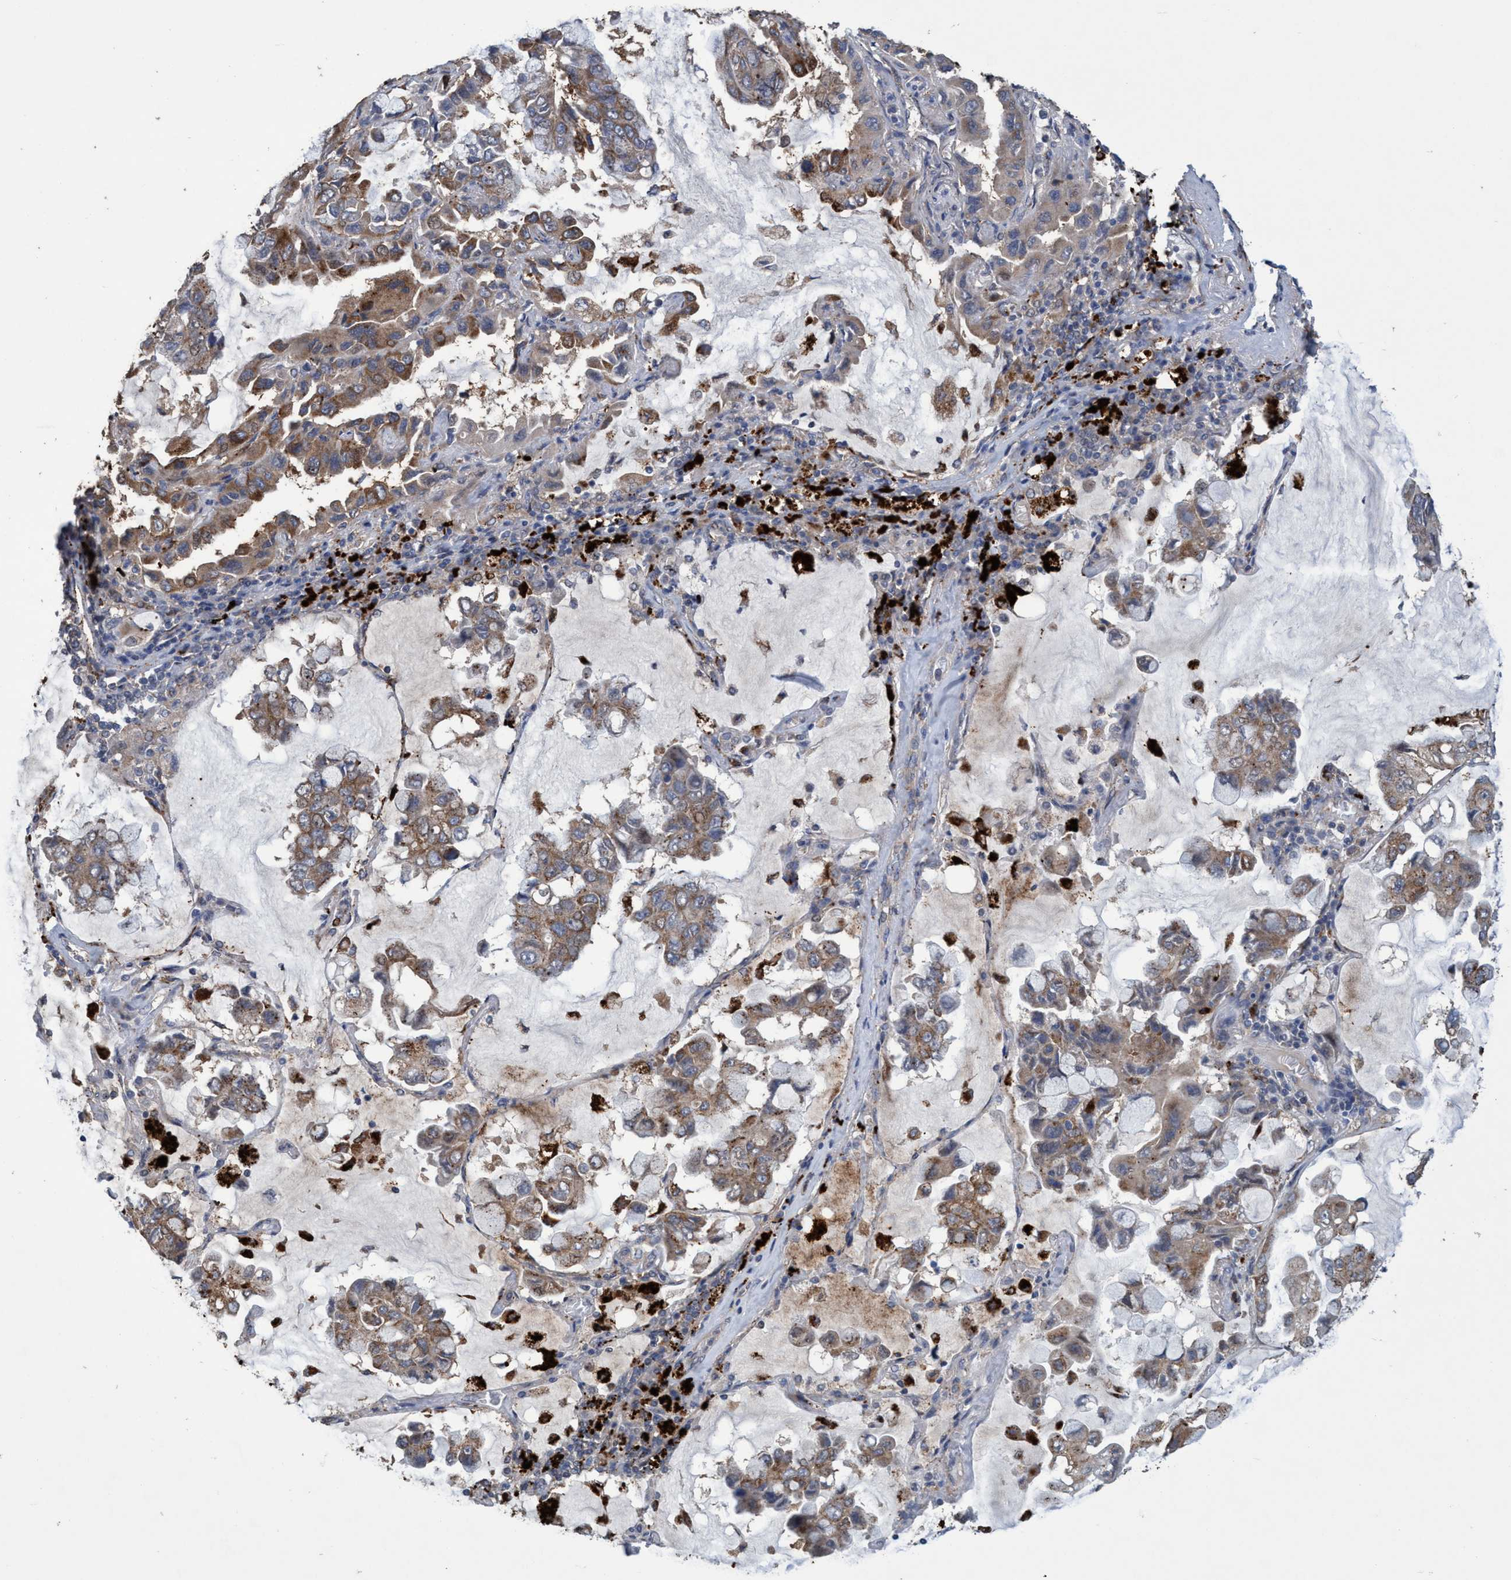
{"staining": {"intensity": "moderate", "quantity": "25%-75%", "location": "cytoplasmic/membranous"}, "tissue": "lung cancer", "cell_type": "Tumor cells", "image_type": "cancer", "snomed": [{"axis": "morphology", "description": "Adenocarcinoma, NOS"}, {"axis": "topography", "description": "Lung"}], "caption": "Protein staining displays moderate cytoplasmic/membranous expression in about 25%-75% of tumor cells in lung cancer (adenocarcinoma).", "gene": "BBS9", "patient": {"sex": "male", "age": 64}}